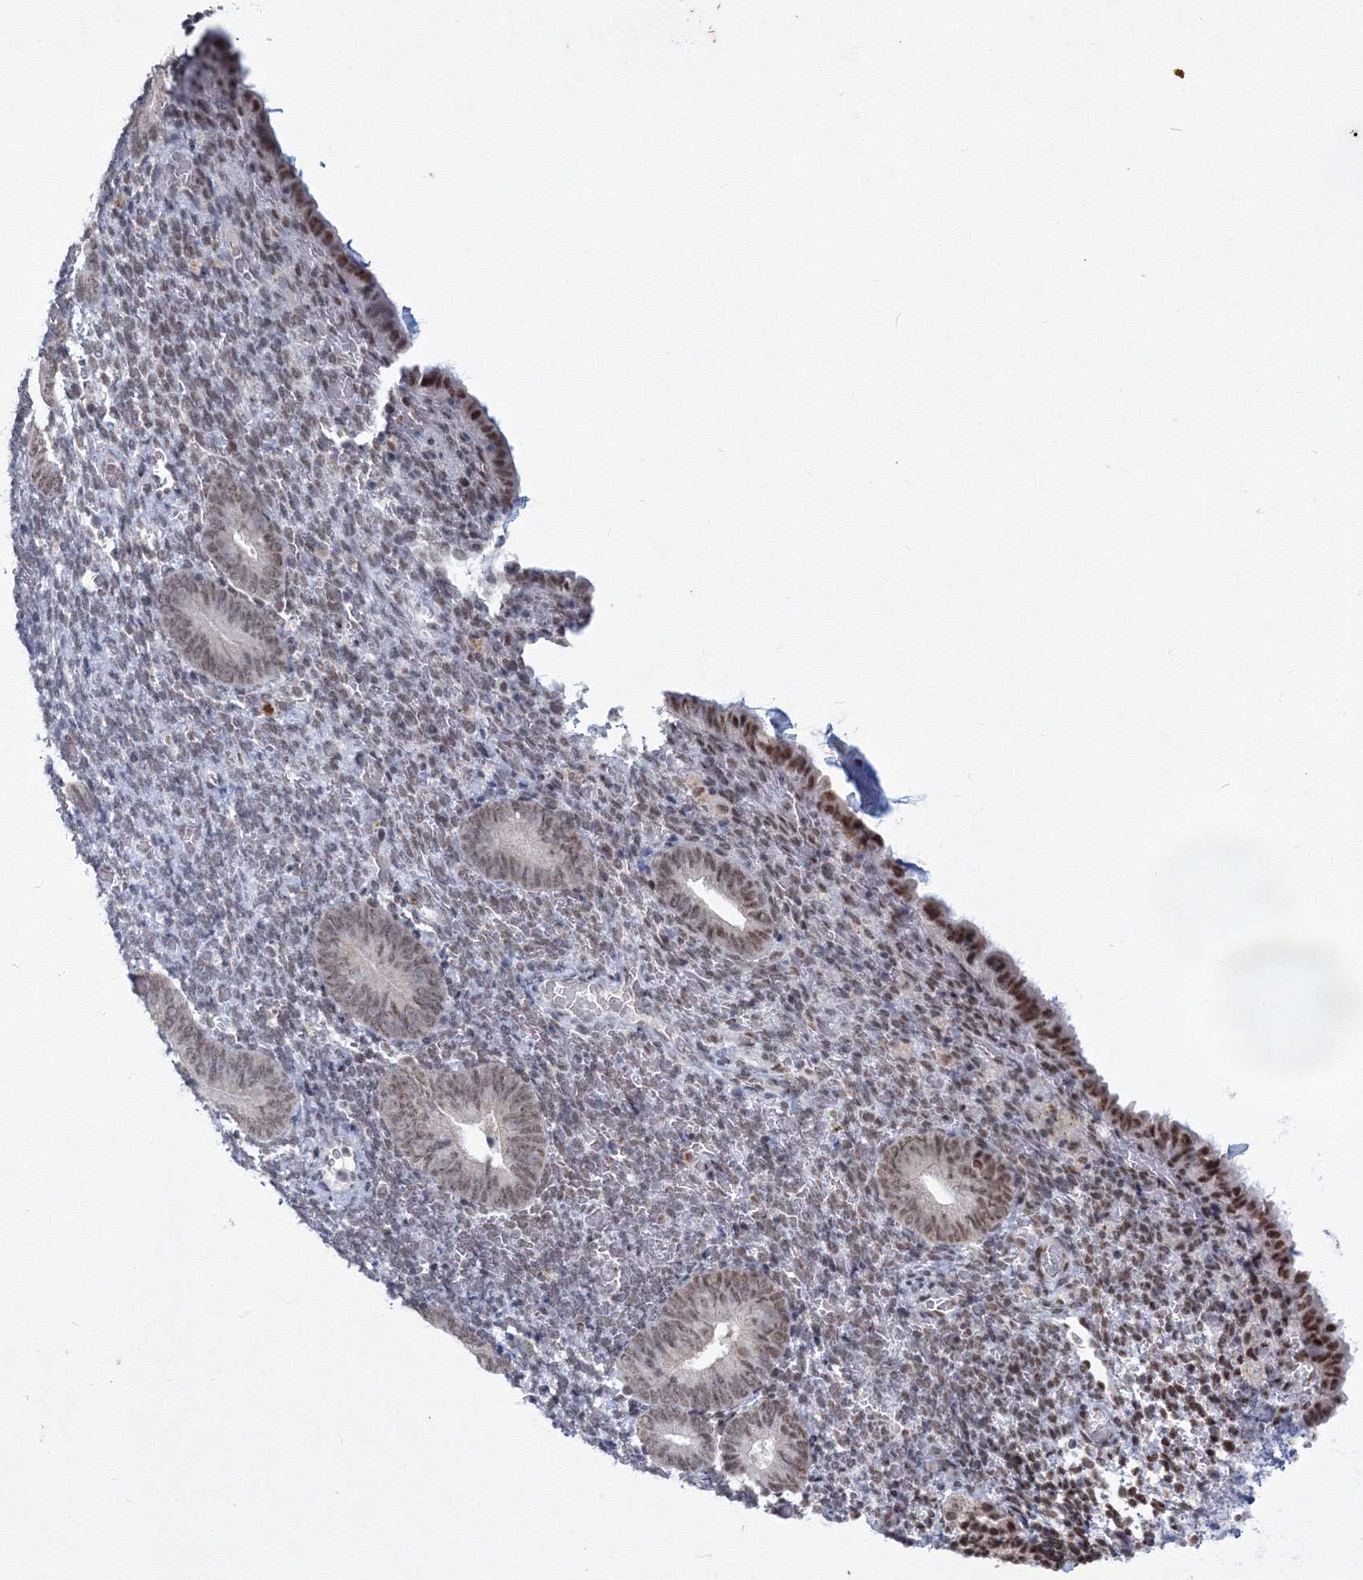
{"staining": {"intensity": "negative", "quantity": "none", "location": "none"}, "tissue": "endometrium", "cell_type": "Cells in endometrial stroma", "image_type": "normal", "snomed": [{"axis": "morphology", "description": "Normal tissue, NOS"}, {"axis": "topography", "description": "Endometrium"}], "caption": "Photomicrograph shows no protein positivity in cells in endometrial stroma of unremarkable endometrium. (Stains: DAB IHC with hematoxylin counter stain, Microscopy: brightfield microscopy at high magnification).", "gene": "SF3B6", "patient": {"sex": "female", "age": 51}}